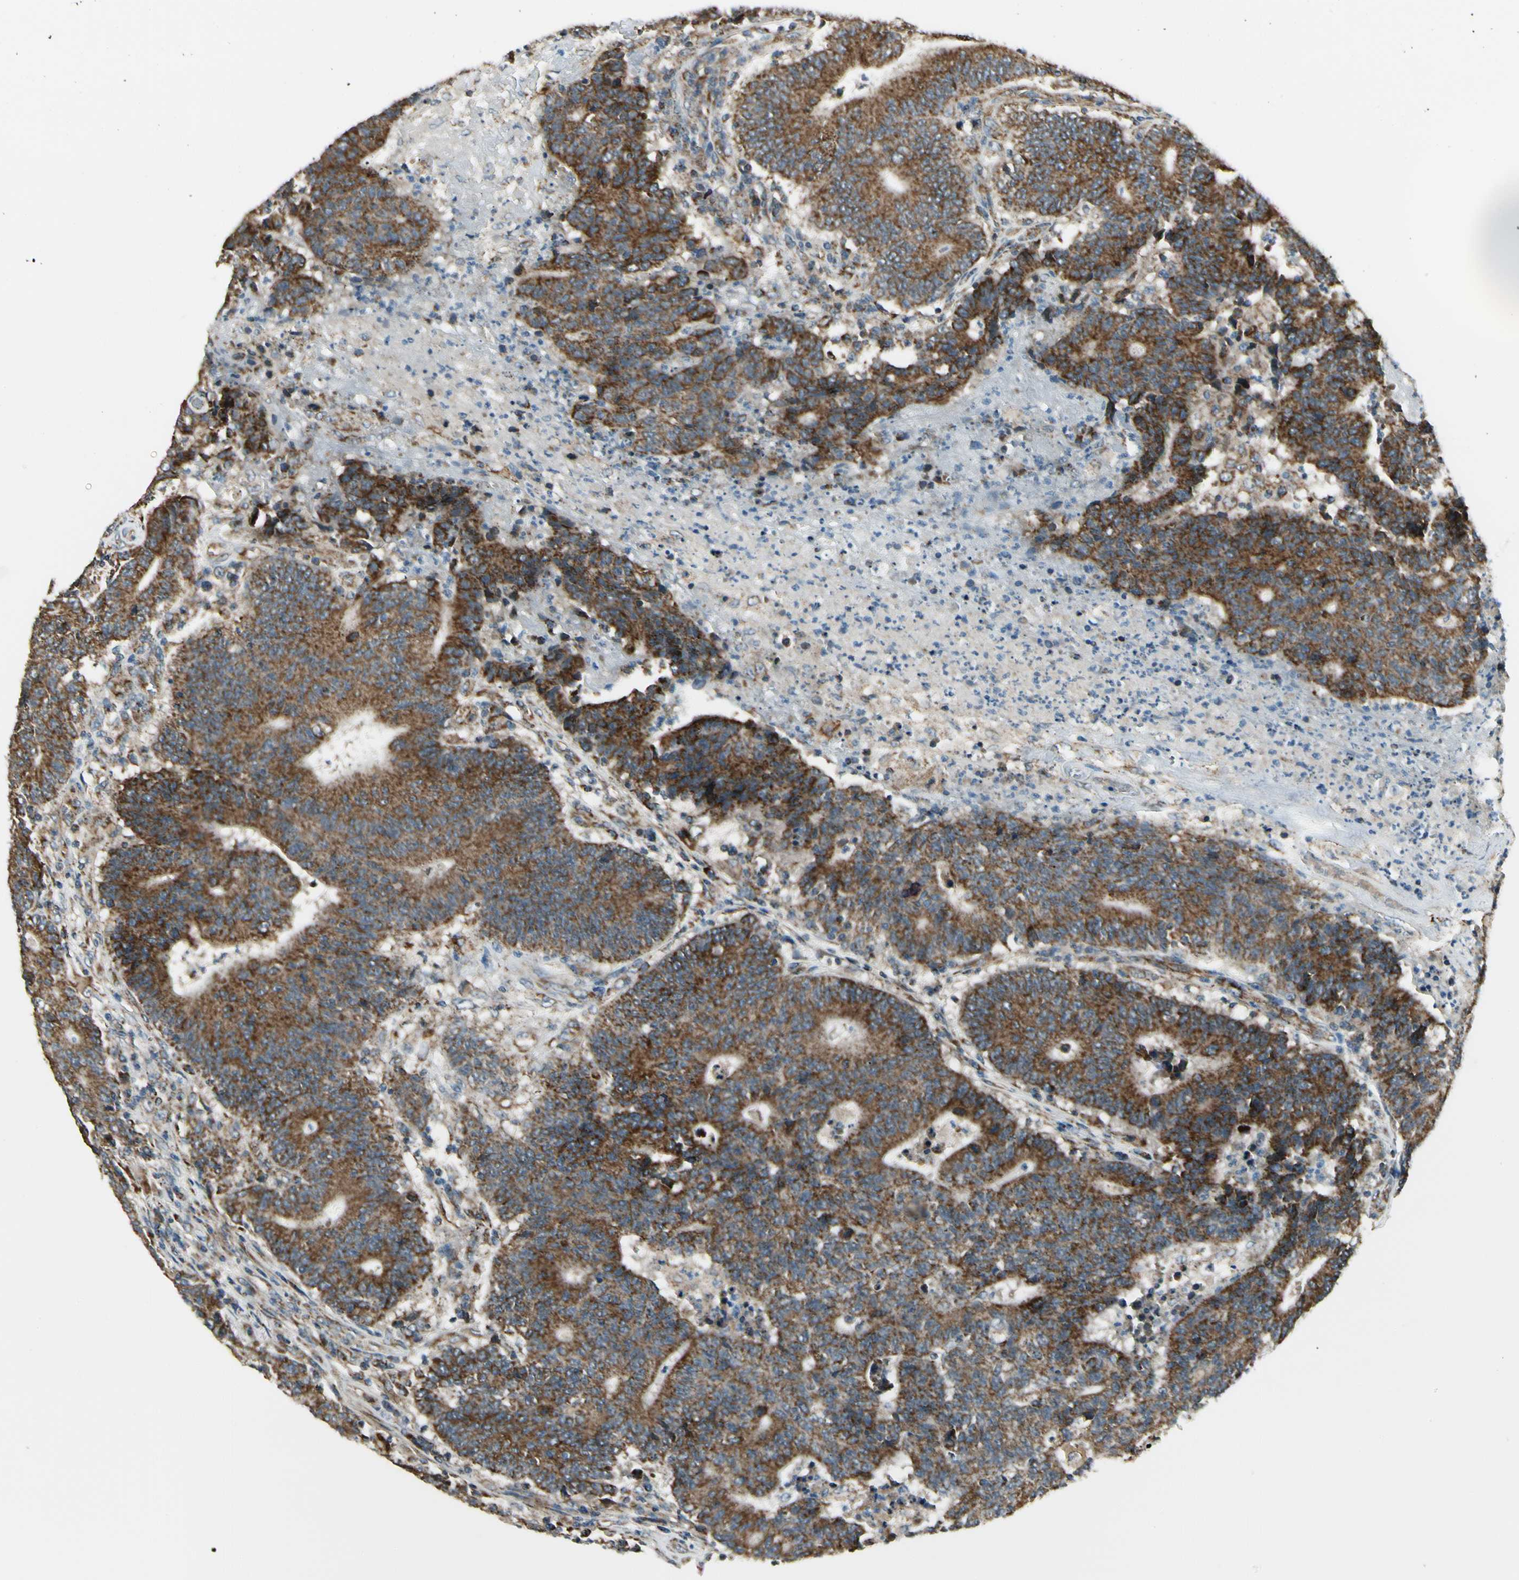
{"staining": {"intensity": "strong", "quantity": ">75%", "location": "cytoplasmic/membranous"}, "tissue": "colorectal cancer", "cell_type": "Tumor cells", "image_type": "cancer", "snomed": [{"axis": "morphology", "description": "Normal tissue, NOS"}, {"axis": "morphology", "description": "Adenocarcinoma, NOS"}, {"axis": "topography", "description": "Colon"}], "caption": "Colorectal adenocarcinoma stained with a protein marker shows strong staining in tumor cells.", "gene": "EPHB3", "patient": {"sex": "female", "age": 75}}